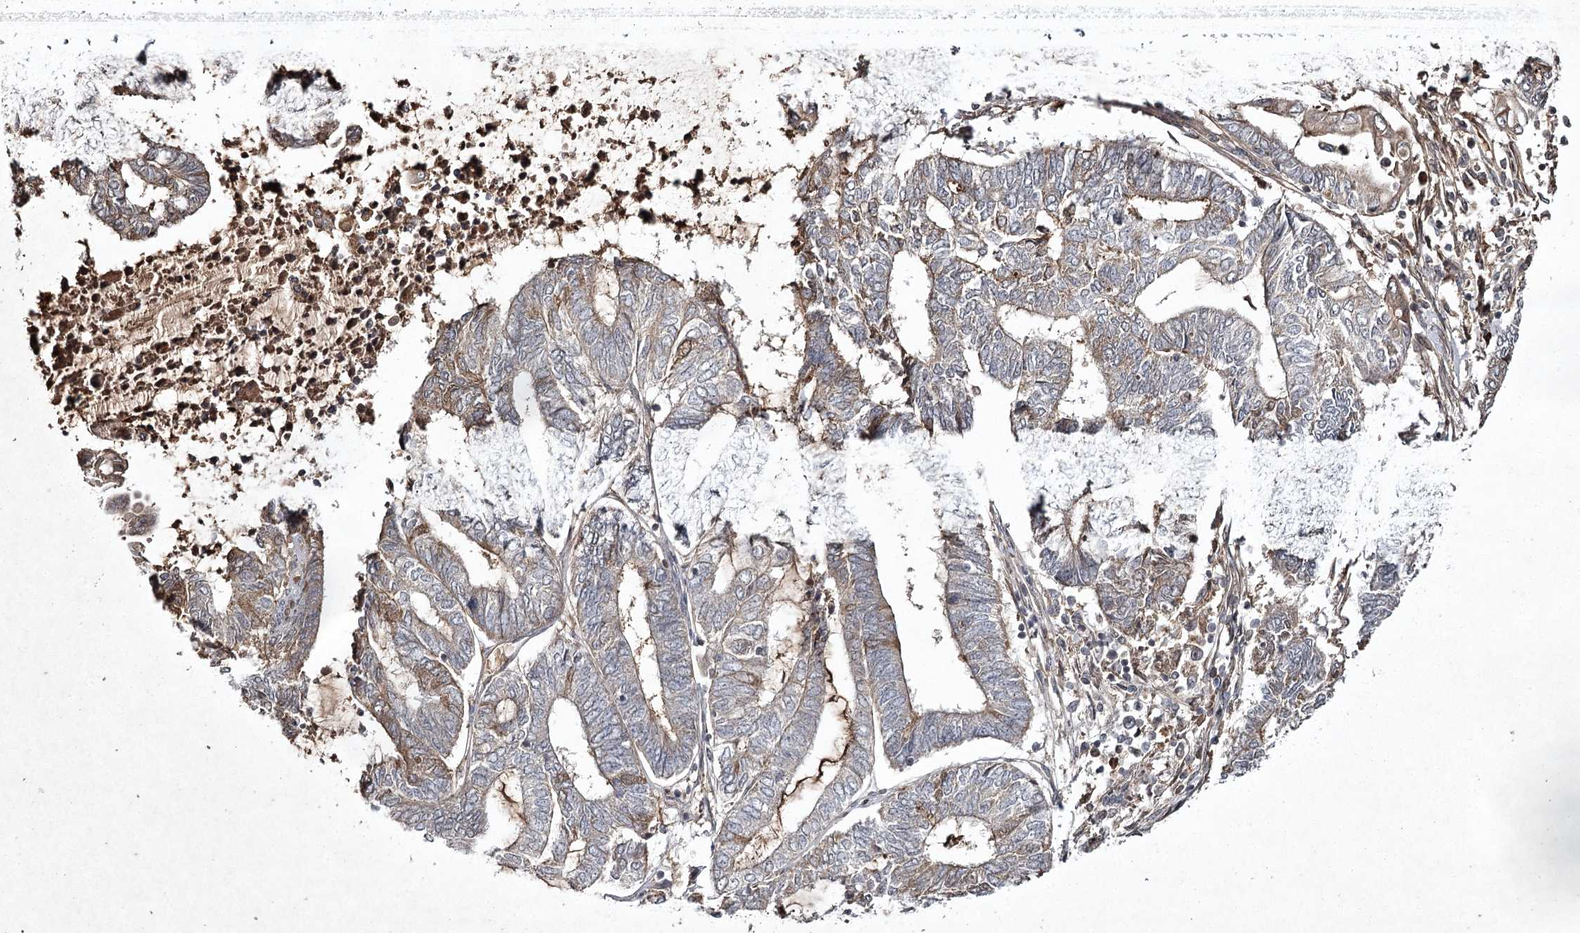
{"staining": {"intensity": "moderate", "quantity": "<25%", "location": "cytoplasmic/membranous"}, "tissue": "endometrial cancer", "cell_type": "Tumor cells", "image_type": "cancer", "snomed": [{"axis": "morphology", "description": "Adenocarcinoma, NOS"}, {"axis": "topography", "description": "Uterus"}, {"axis": "topography", "description": "Endometrium"}], "caption": "DAB (3,3'-diaminobenzidine) immunohistochemical staining of human endometrial cancer (adenocarcinoma) reveals moderate cytoplasmic/membranous protein positivity in approximately <25% of tumor cells.", "gene": "CYP2B6", "patient": {"sex": "female", "age": 70}}